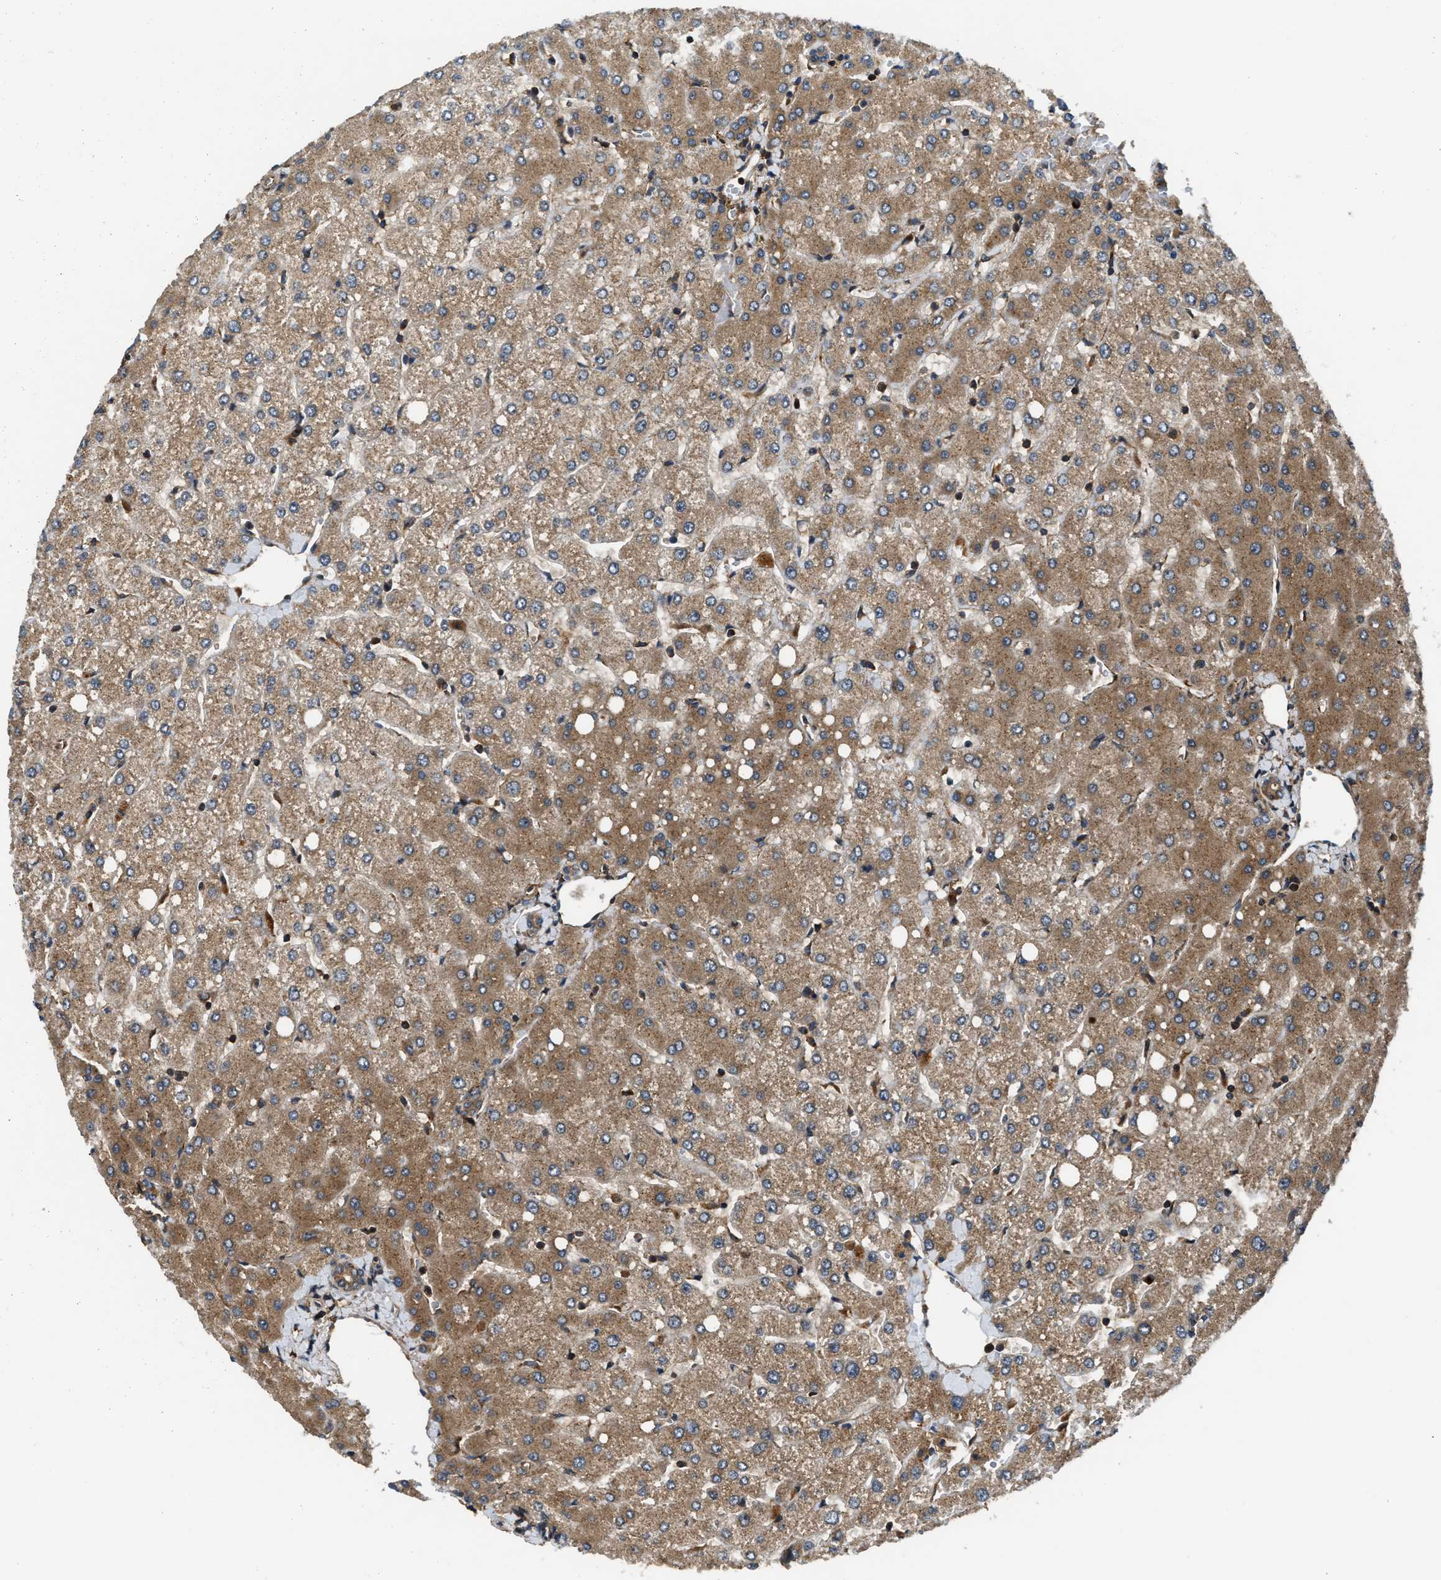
{"staining": {"intensity": "moderate", "quantity": ">75%", "location": "cytoplasmic/membranous"}, "tissue": "liver", "cell_type": "Cholangiocytes", "image_type": "normal", "snomed": [{"axis": "morphology", "description": "Normal tissue, NOS"}, {"axis": "topography", "description": "Liver"}], "caption": "Brown immunohistochemical staining in unremarkable human liver reveals moderate cytoplasmic/membranous positivity in about >75% of cholangiocytes.", "gene": "PNPLA8", "patient": {"sex": "female", "age": 54}}